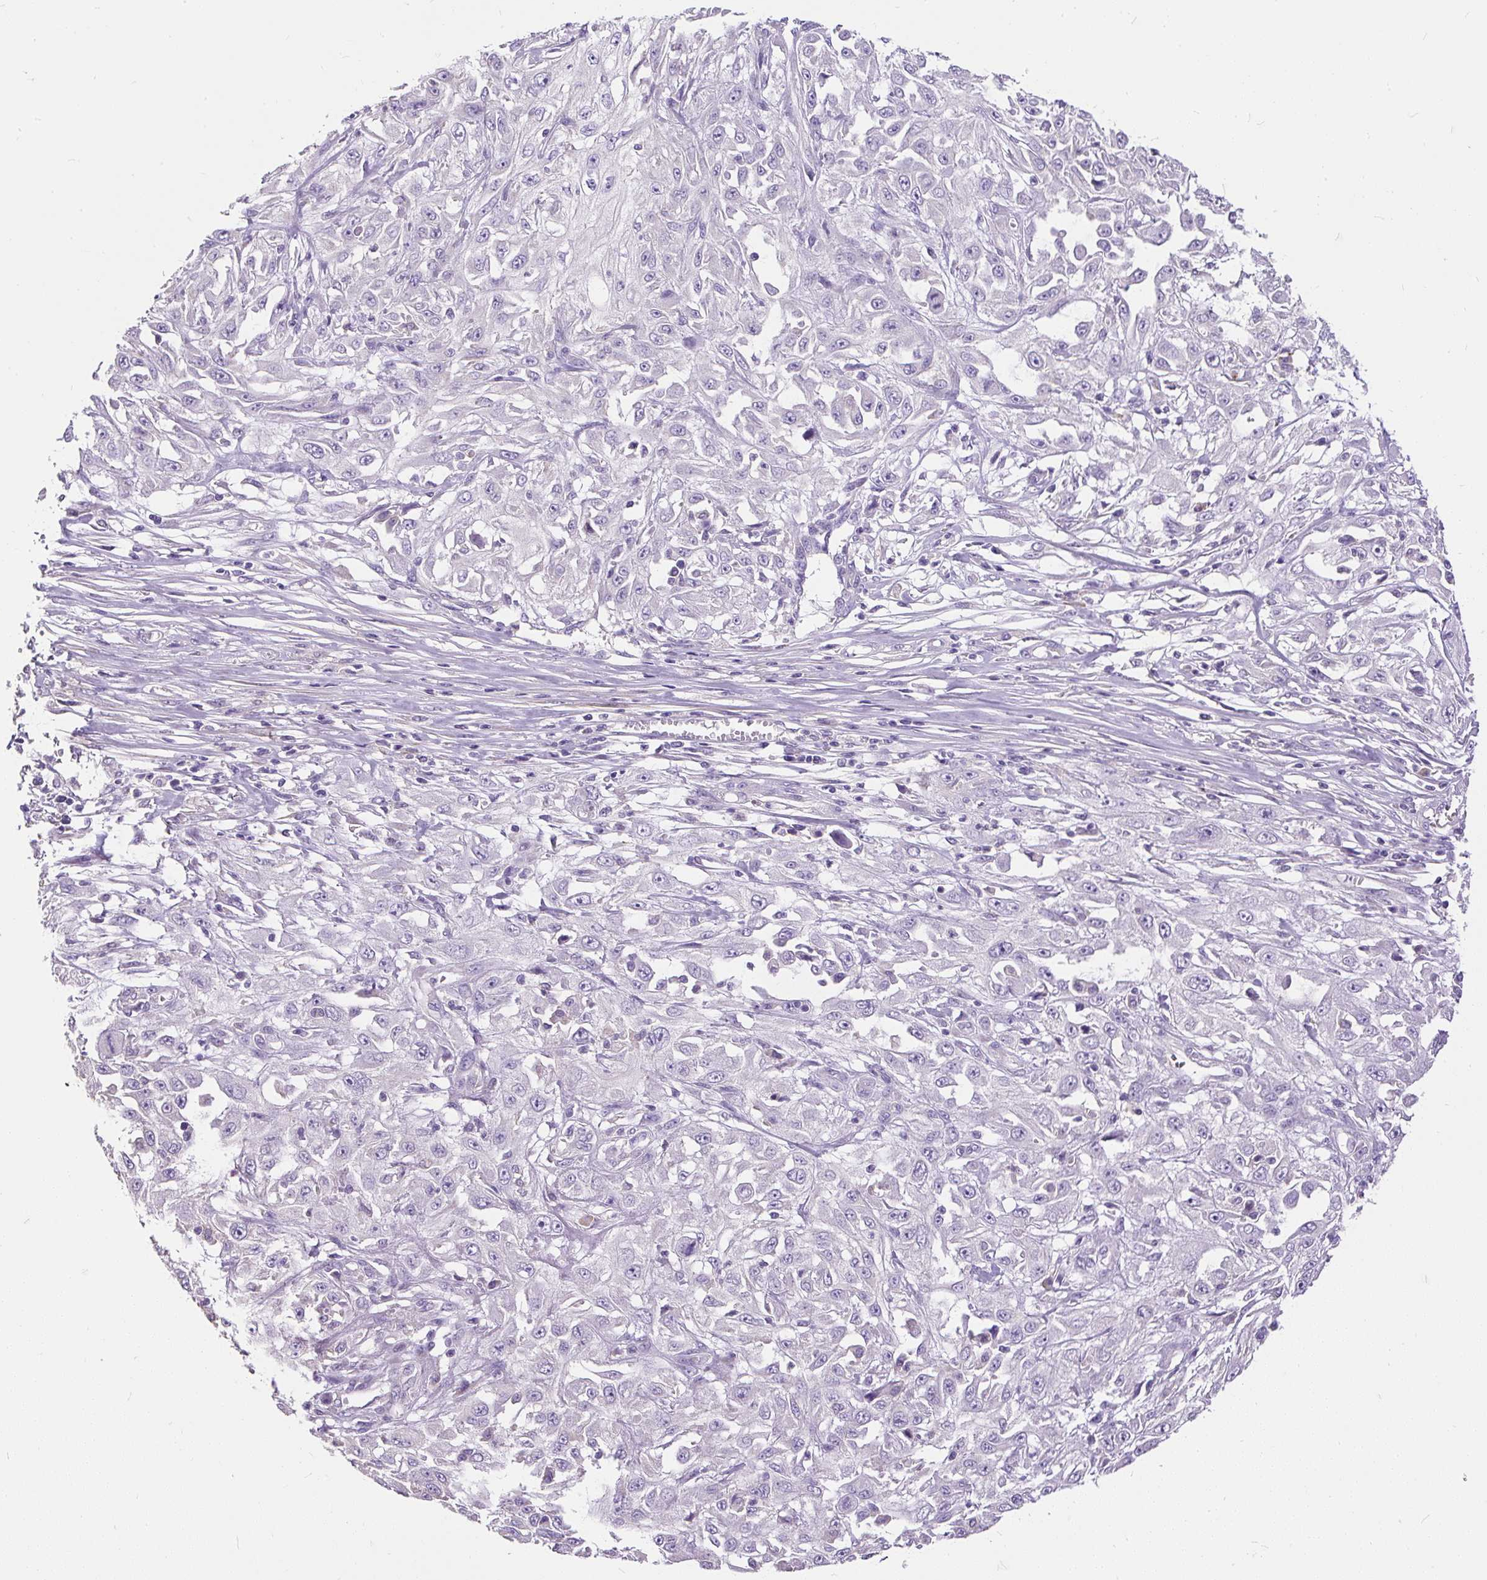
{"staining": {"intensity": "negative", "quantity": "none", "location": "none"}, "tissue": "skin cancer", "cell_type": "Tumor cells", "image_type": "cancer", "snomed": [{"axis": "morphology", "description": "Squamous cell carcinoma, NOS"}, {"axis": "morphology", "description": "Squamous cell carcinoma, metastatic, NOS"}, {"axis": "topography", "description": "Skin"}, {"axis": "topography", "description": "Lymph node"}], "caption": "Human squamous cell carcinoma (skin) stained for a protein using IHC displays no positivity in tumor cells.", "gene": "GBX1", "patient": {"sex": "male", "age": 75}}